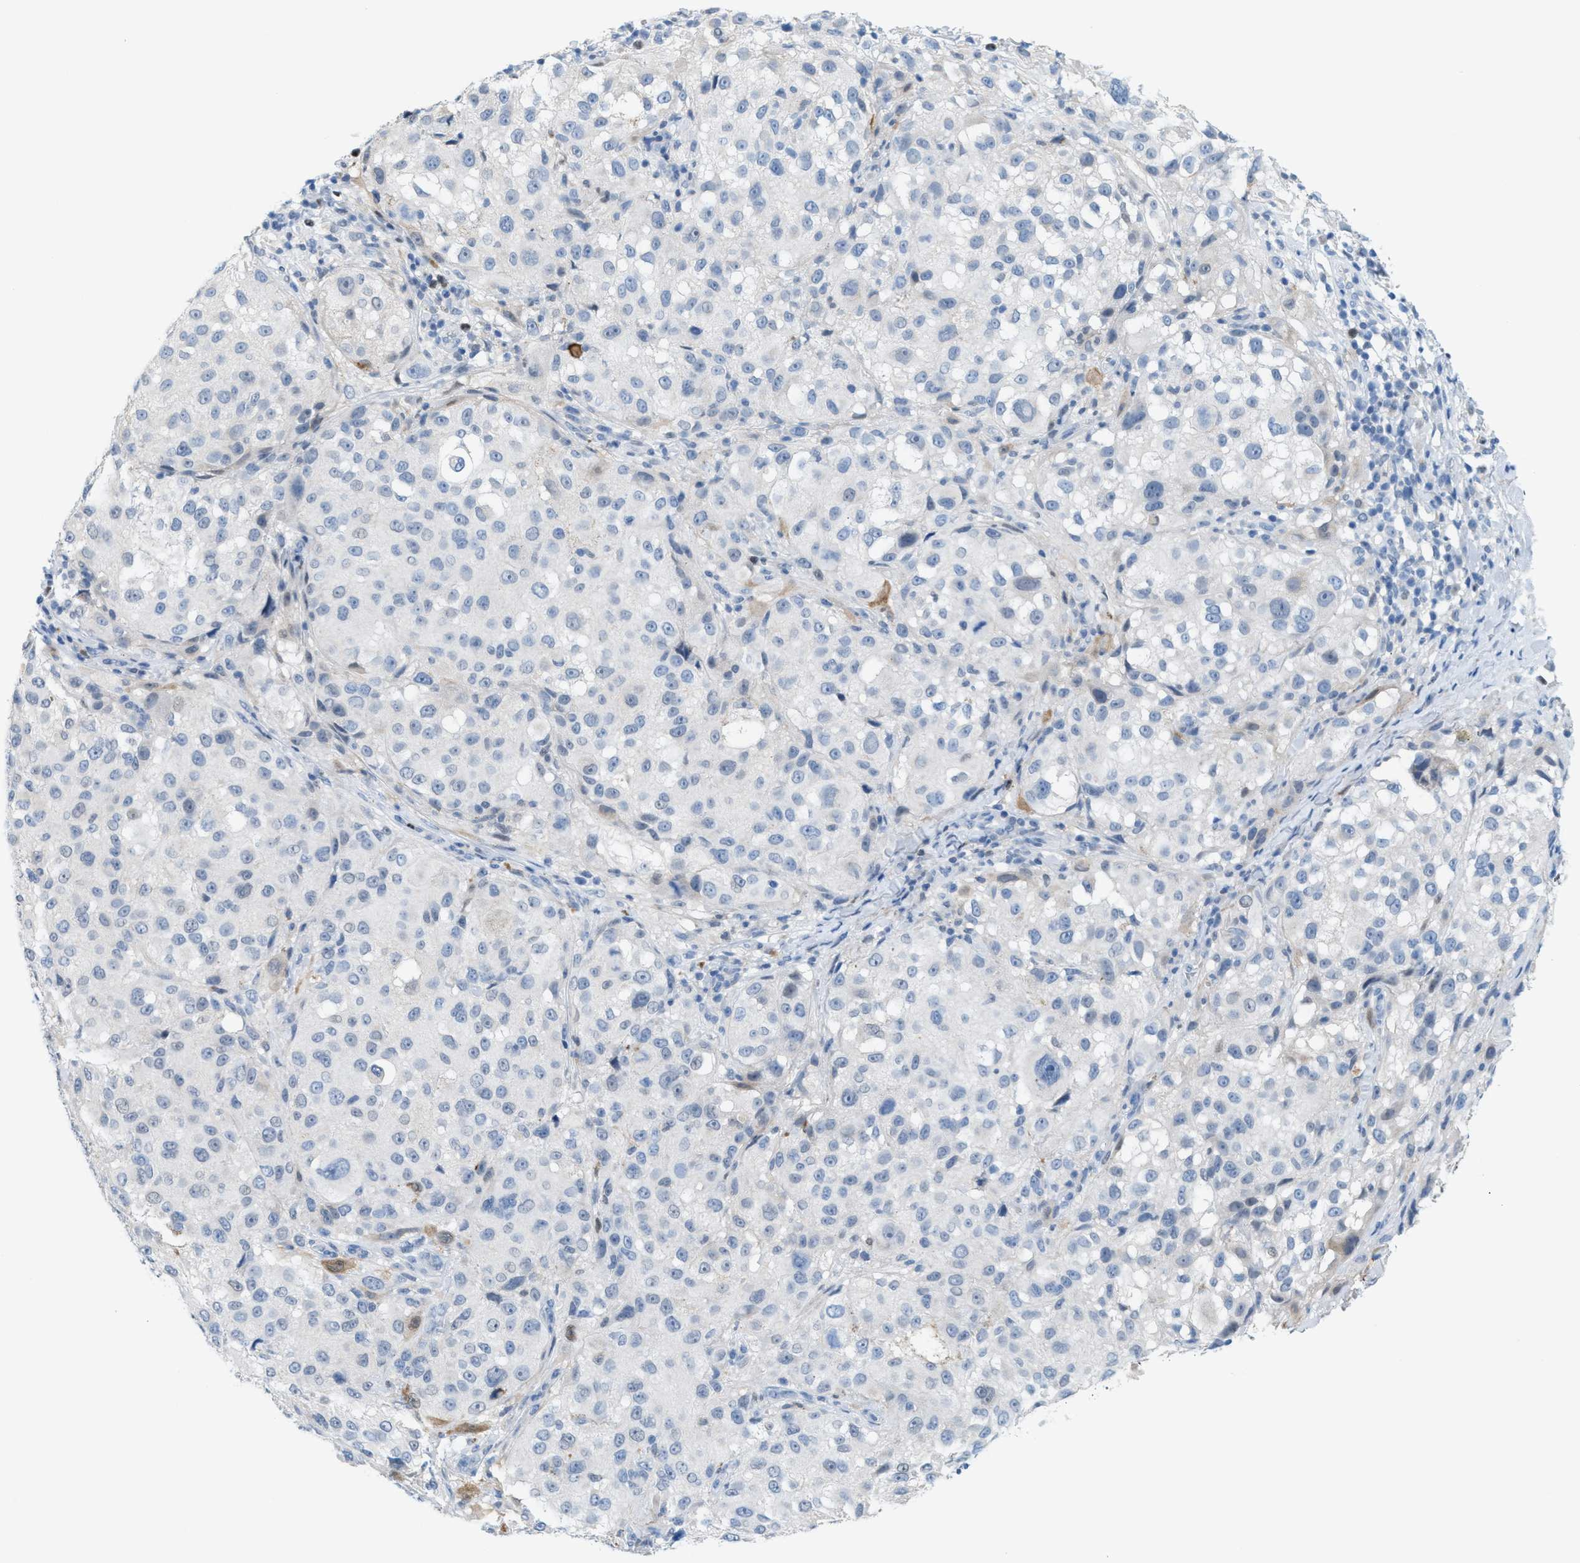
{"staining": {"intensity": "negative", "quantity": "none", "location": "none"}, "tissue": "melanoma", "cell_type": "Tumor cells", "image_type": "cancer", "snomed": [{"axis": "morphology", "description": "Necrosis, NOS"}, {"axis": "morphology", "description": "Malignant melanoma, NOS"}, {"axis": "topography", "description": "Skin"}], "caption": "DAB (3,3'-diaminobenzidine) immunohistochemical staining of malignant melanoma reveals no significant positivity in tumor cells.", "gene": "PPM1D", "patient": {"sex": "female", "age": 87}}